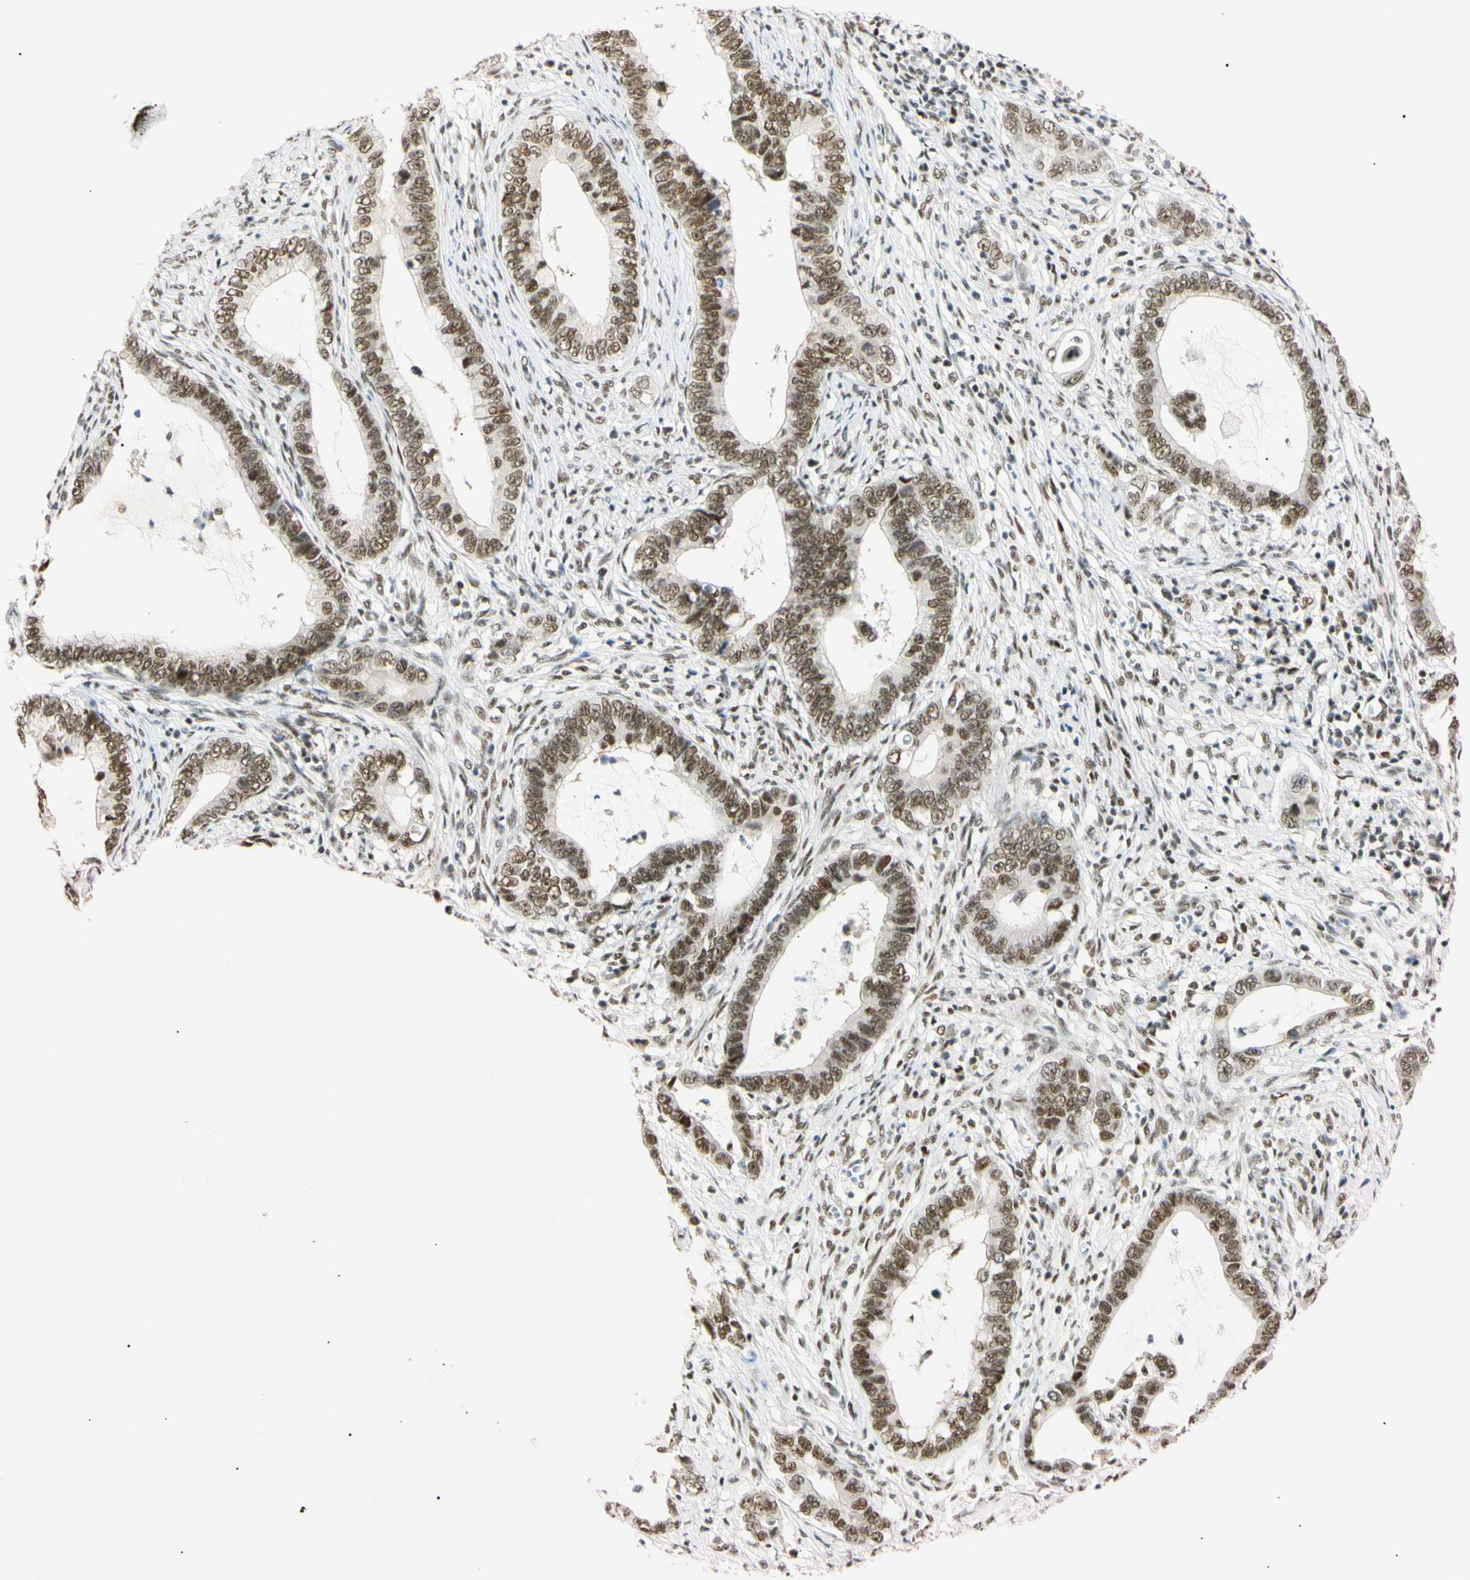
{"staining": {"intensity": "strong", "quantity": ">75%", "location": "nuclear"}, "tissue": "cervical cancer", "cell_type": "Tumor cells", "image_type": "cancer", "snomed": [{"axis": "morphology", "description": "Adenocarcinoma, NOS"}, {"axis": "topography", "description": "Cervix"}], "caption": "A photomicrograph of human adenocarcinoma (cervical) stained for a protein exhibits strong nuclear brown staining in tumor cells.", "gene": "ZNF134", "patient": {"sex": "female", "age": 44}}